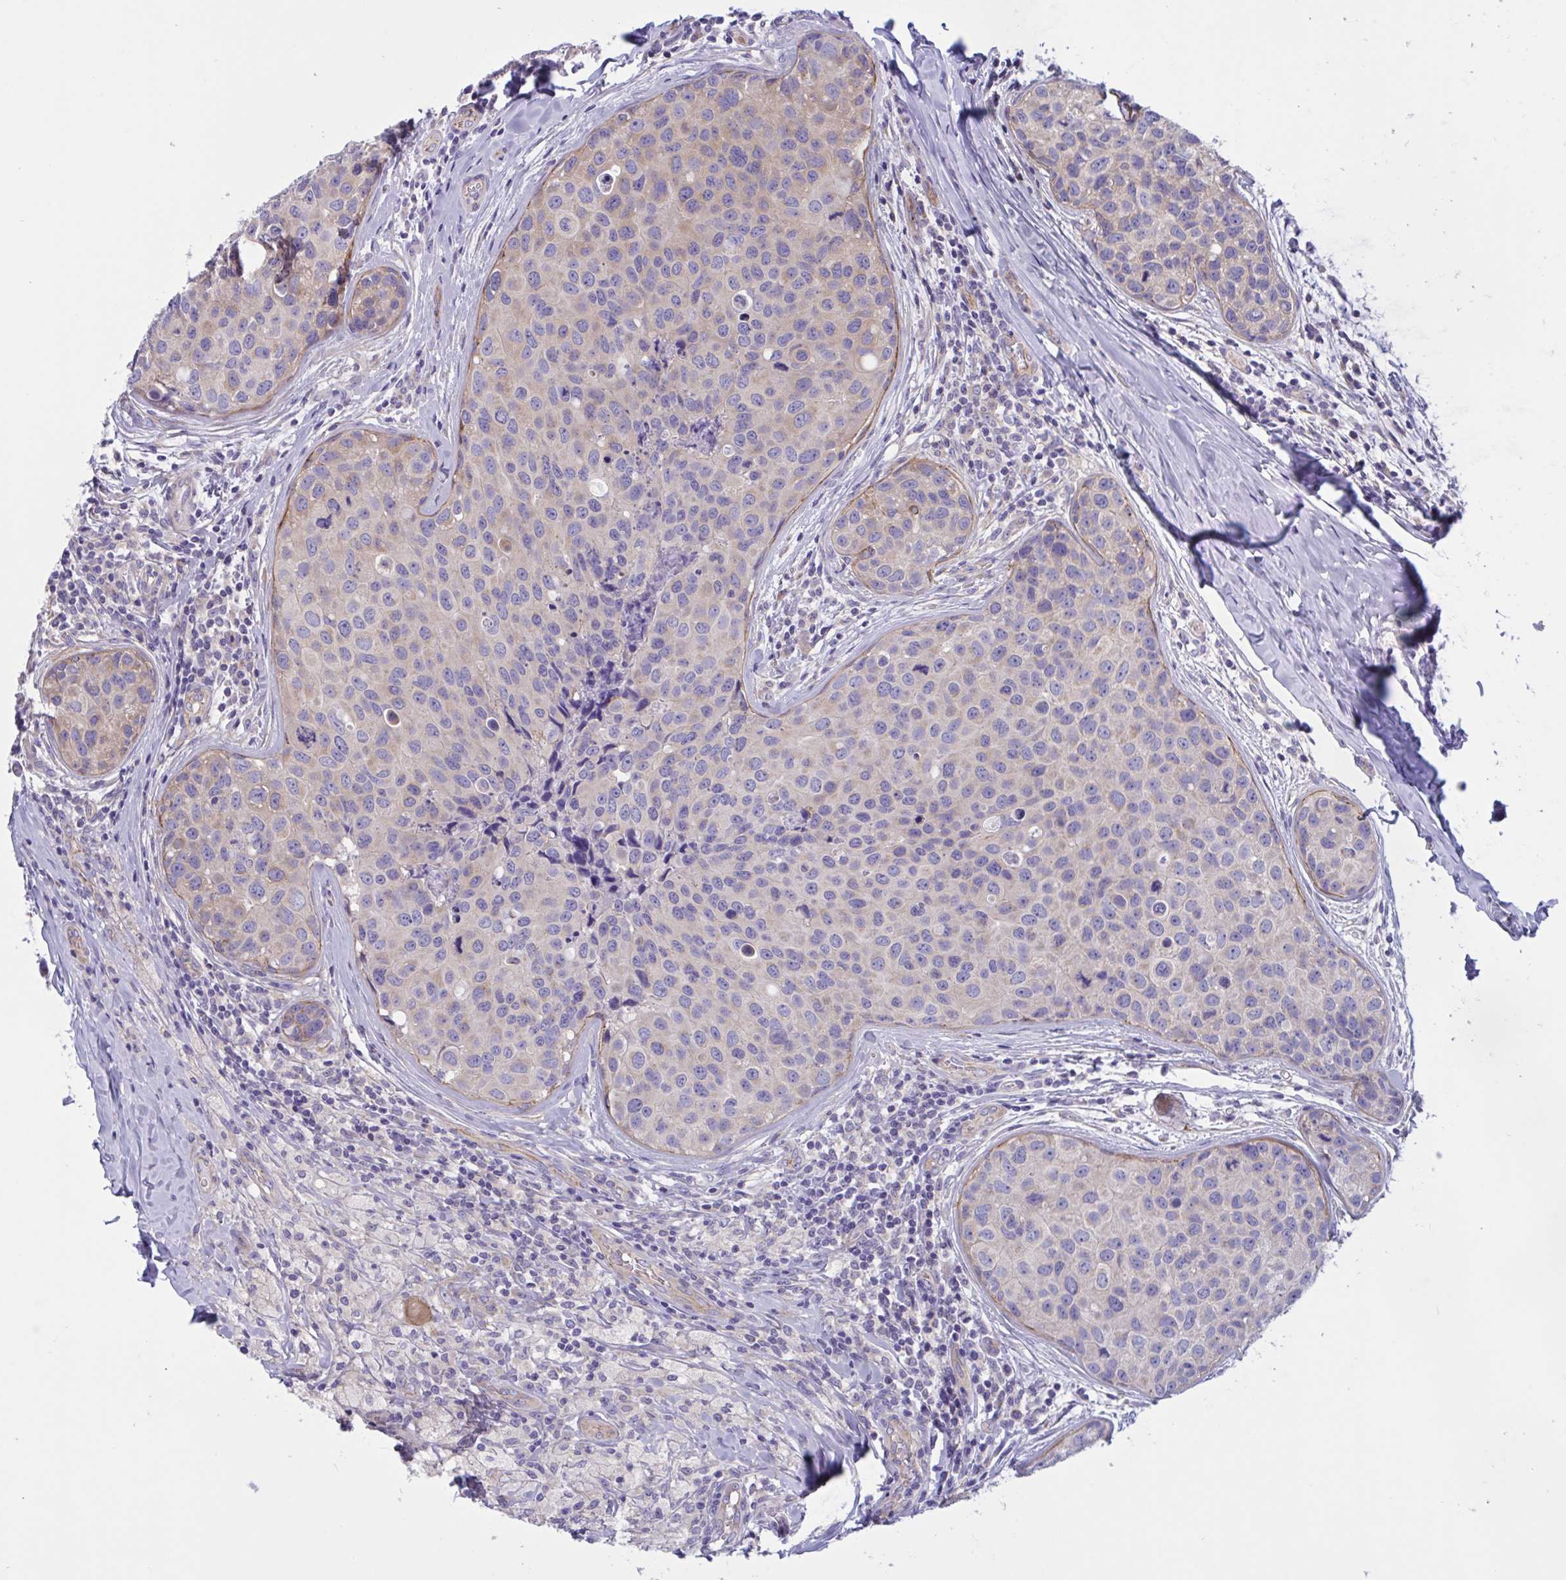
{"staining": {"intensity": "weak", "quantity": "<25%", "location": "cytoplasmic/membranous"}, "tissue": "breast cancer", "cell_type": "Tumor cells", "image_type": "cancer", "snomed": [{"axis": "morphology", "description": "Duct carcinoma"}, {"axis": "topography", "description": "Breast"}], "caption": "This is an immunohistochemistry (IHC) image of infiltrating ductal carcinoma (breast). There is no positivity in tumor cells.", "gene": "OXLD1", "patient": {"sex": "female", "age": 24}}